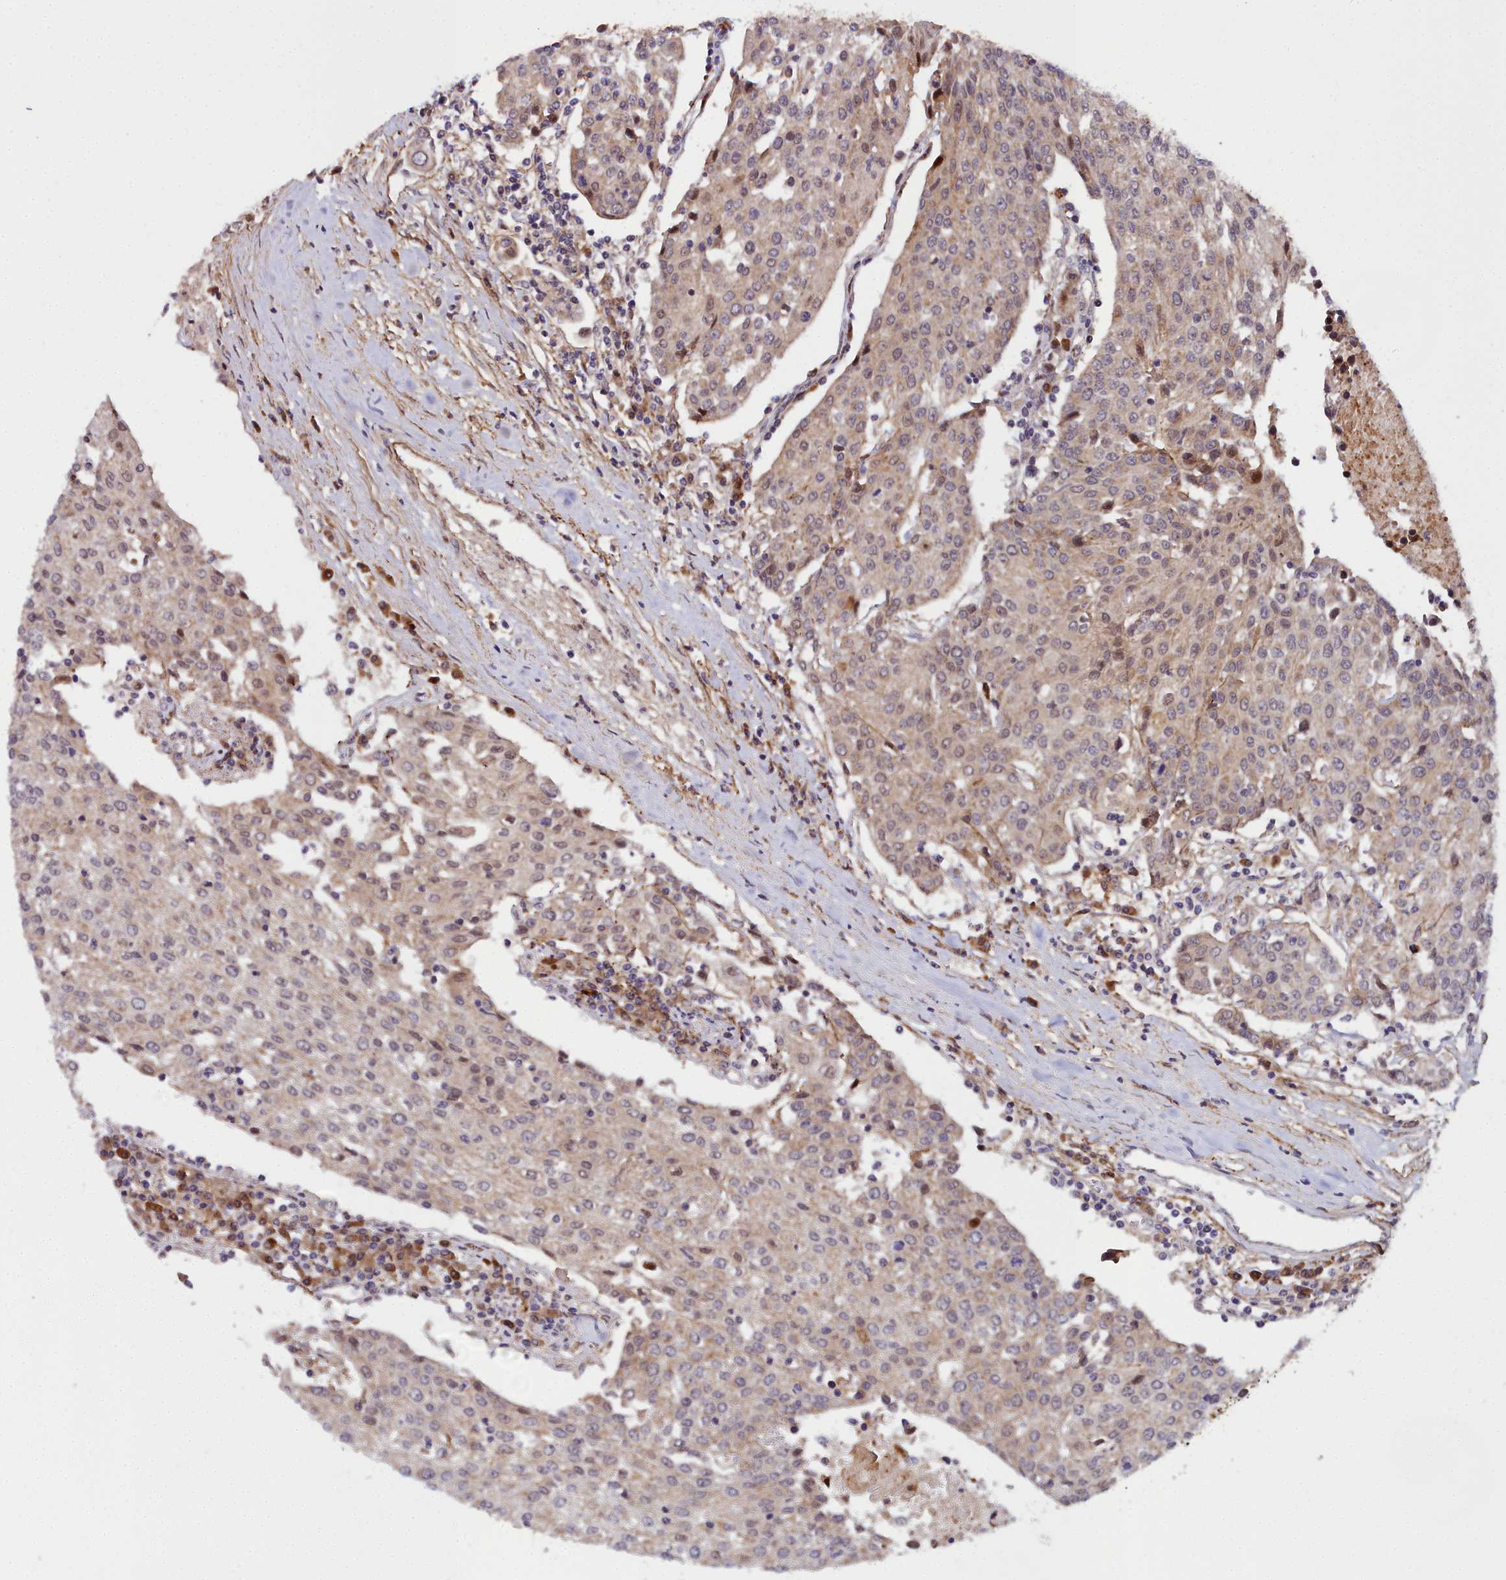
{"staining": {"intensity": "weak", "quantity": ">75%", "location": "cytoplasmic/membranous"}, "tissue": "urothelial cancer", "cell_type": "Tumor cells", "image_type": "cancer", "snomed": [{"axis": "morphology", "description": "Urothelial carcinoma, High grade"}, {"axis": "topography", "description": "Urinary bladder"}], "caption": "Immunohistochemical staining of urothelial cancer shows weak cytoplasmic/membranous protein positivity in about >75% of tumor cells. The protein is stained brown, and the nuclei are stained in blue (DAB IHC with brightfield microscopy, high magnification).", "gene": "MRPS11", "patient": {"sex": "female", "age": 85}}